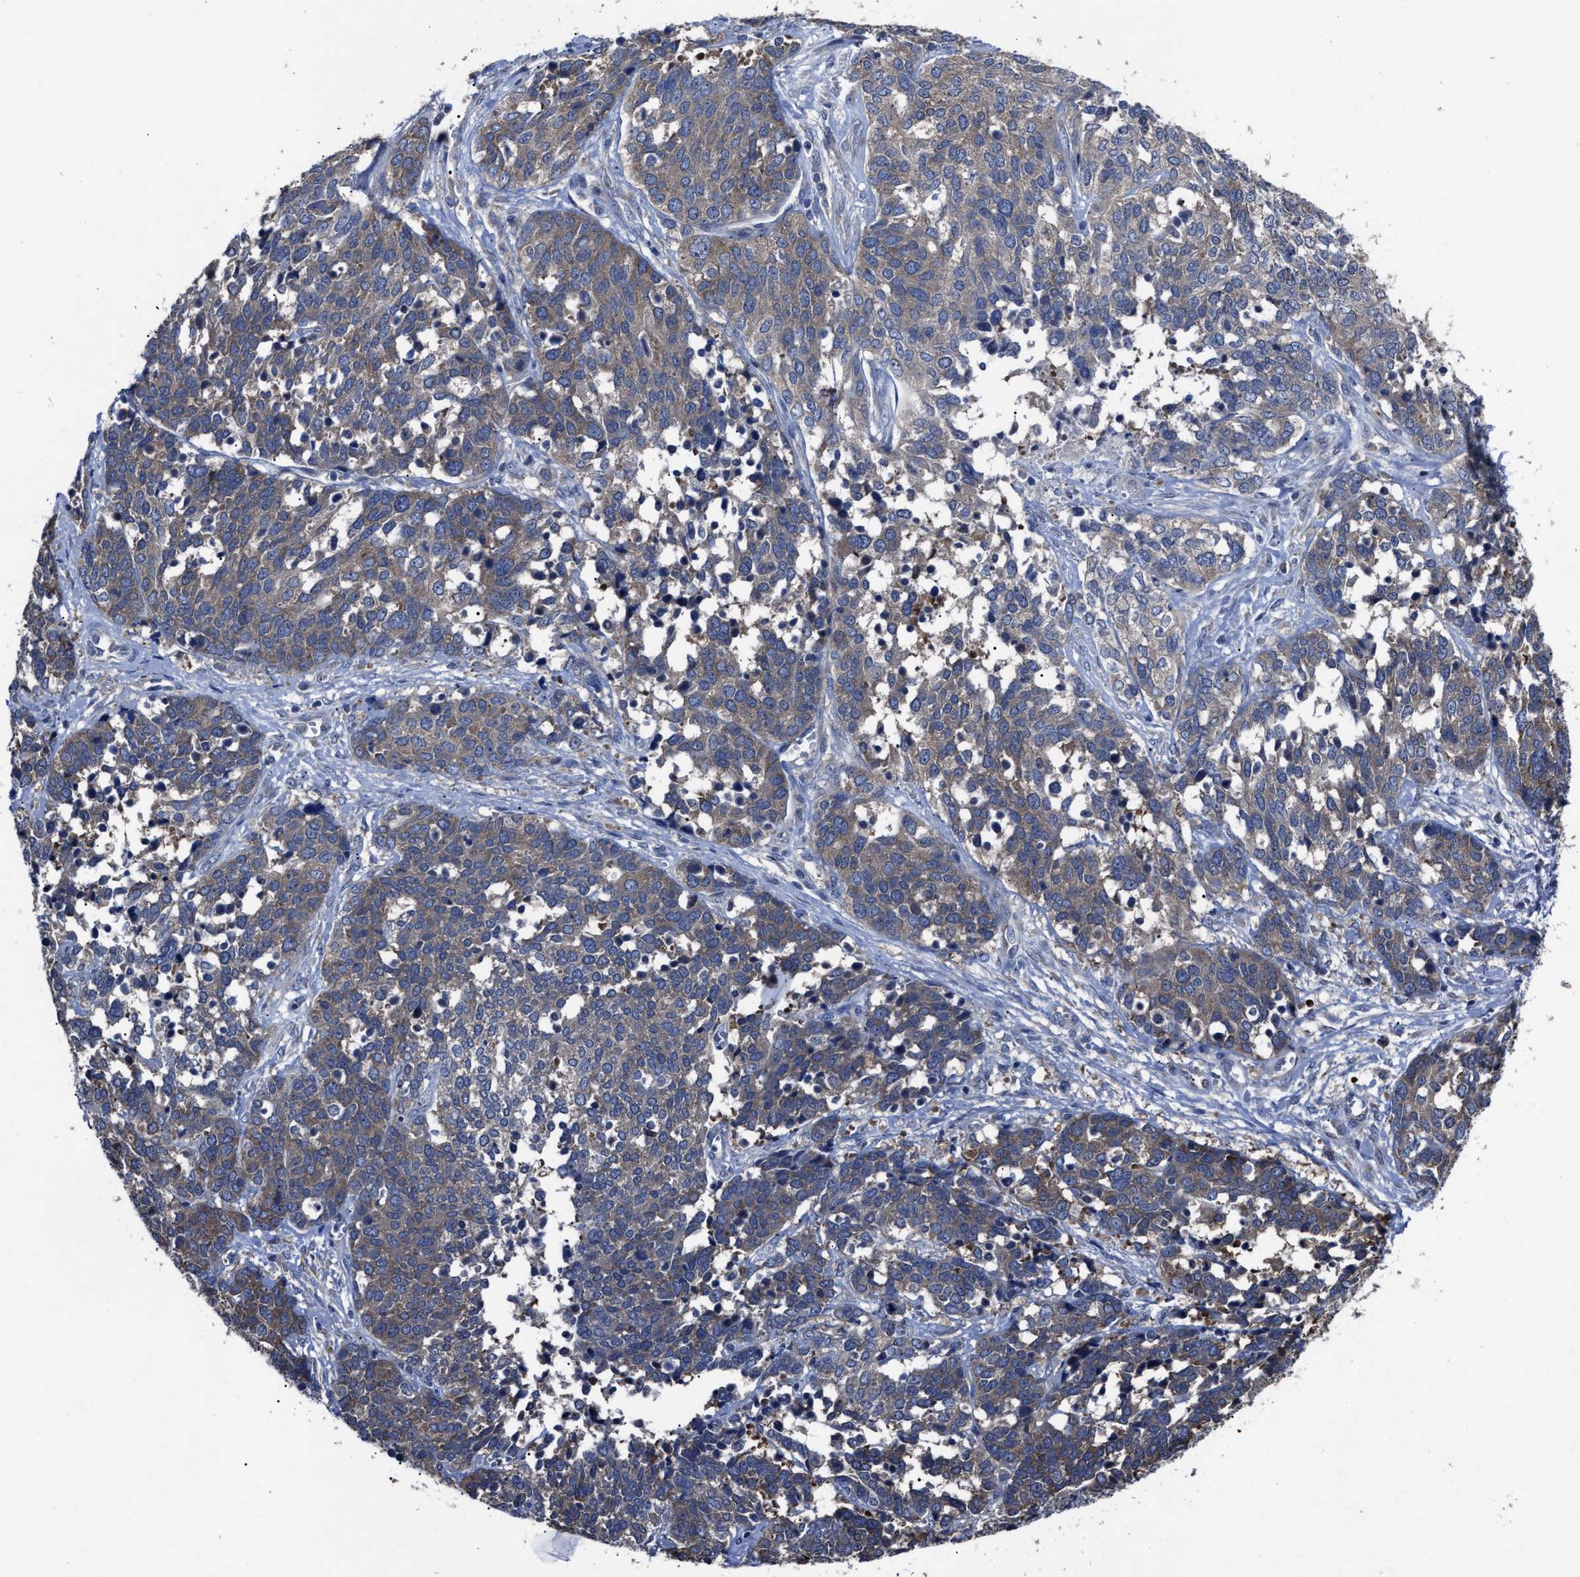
{"staining": {"intensity": "weak", "quantity": ">75%", "location": "cytoplasmic/membranous"}, "tissue": "ovarian cancer", "cell_type": "Tumor cells", "image_type": "cancer", "snomed": [{"axis": "morphology", "description": "Cystadenocarcinoma, serous, NOS"}, {"axis": "topography", "description": "Ovary"}], "caption": "Immunohistochemistry image of human ovarian cancer (serous cystadenocarcinoma) stained for a protein (brown), which reveals low levels of weak cytoplasmic/membranous expression in about >75% of tumor cells.", "gene": "UPF1", "patient": {"sex": "female", "age": 44}}